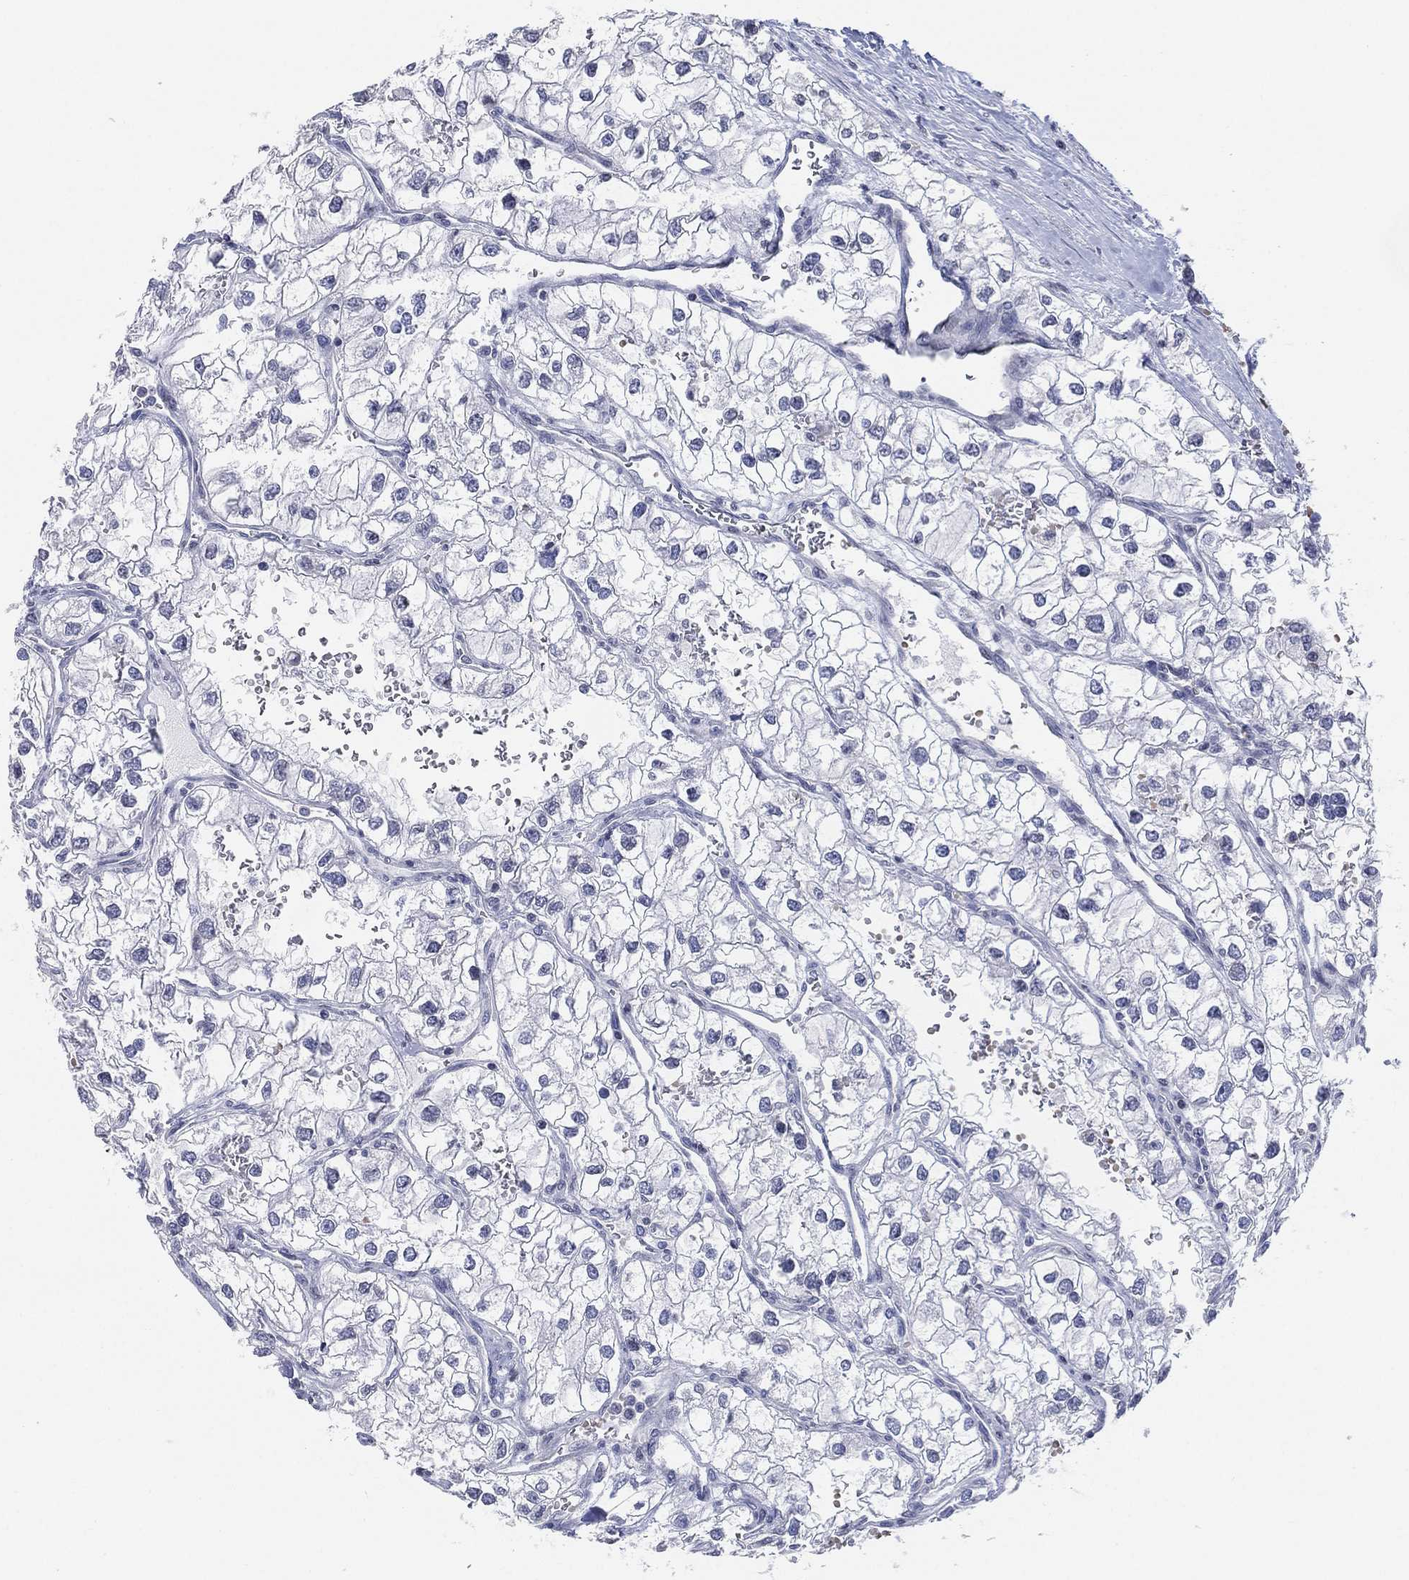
{"staining": {"intensity": "negative", "quantity": "none", "location": "none"}, "tissue": "renal cancer", "cell_type": "Tumor cells", "image_type": "cancer", "snomed": [{"axis": "morphology", "description": "Adenocarcinoma, NOS"}, {"axis": "topography", "description": "Kidney"}], "caption": "The immunohistochemistry (IHC) image has no significant positivity in tumor cells of adenocarcinoma (renal) tissue.", "gene": "CFTR", "patient": {"sex": "male", "age": 59}}